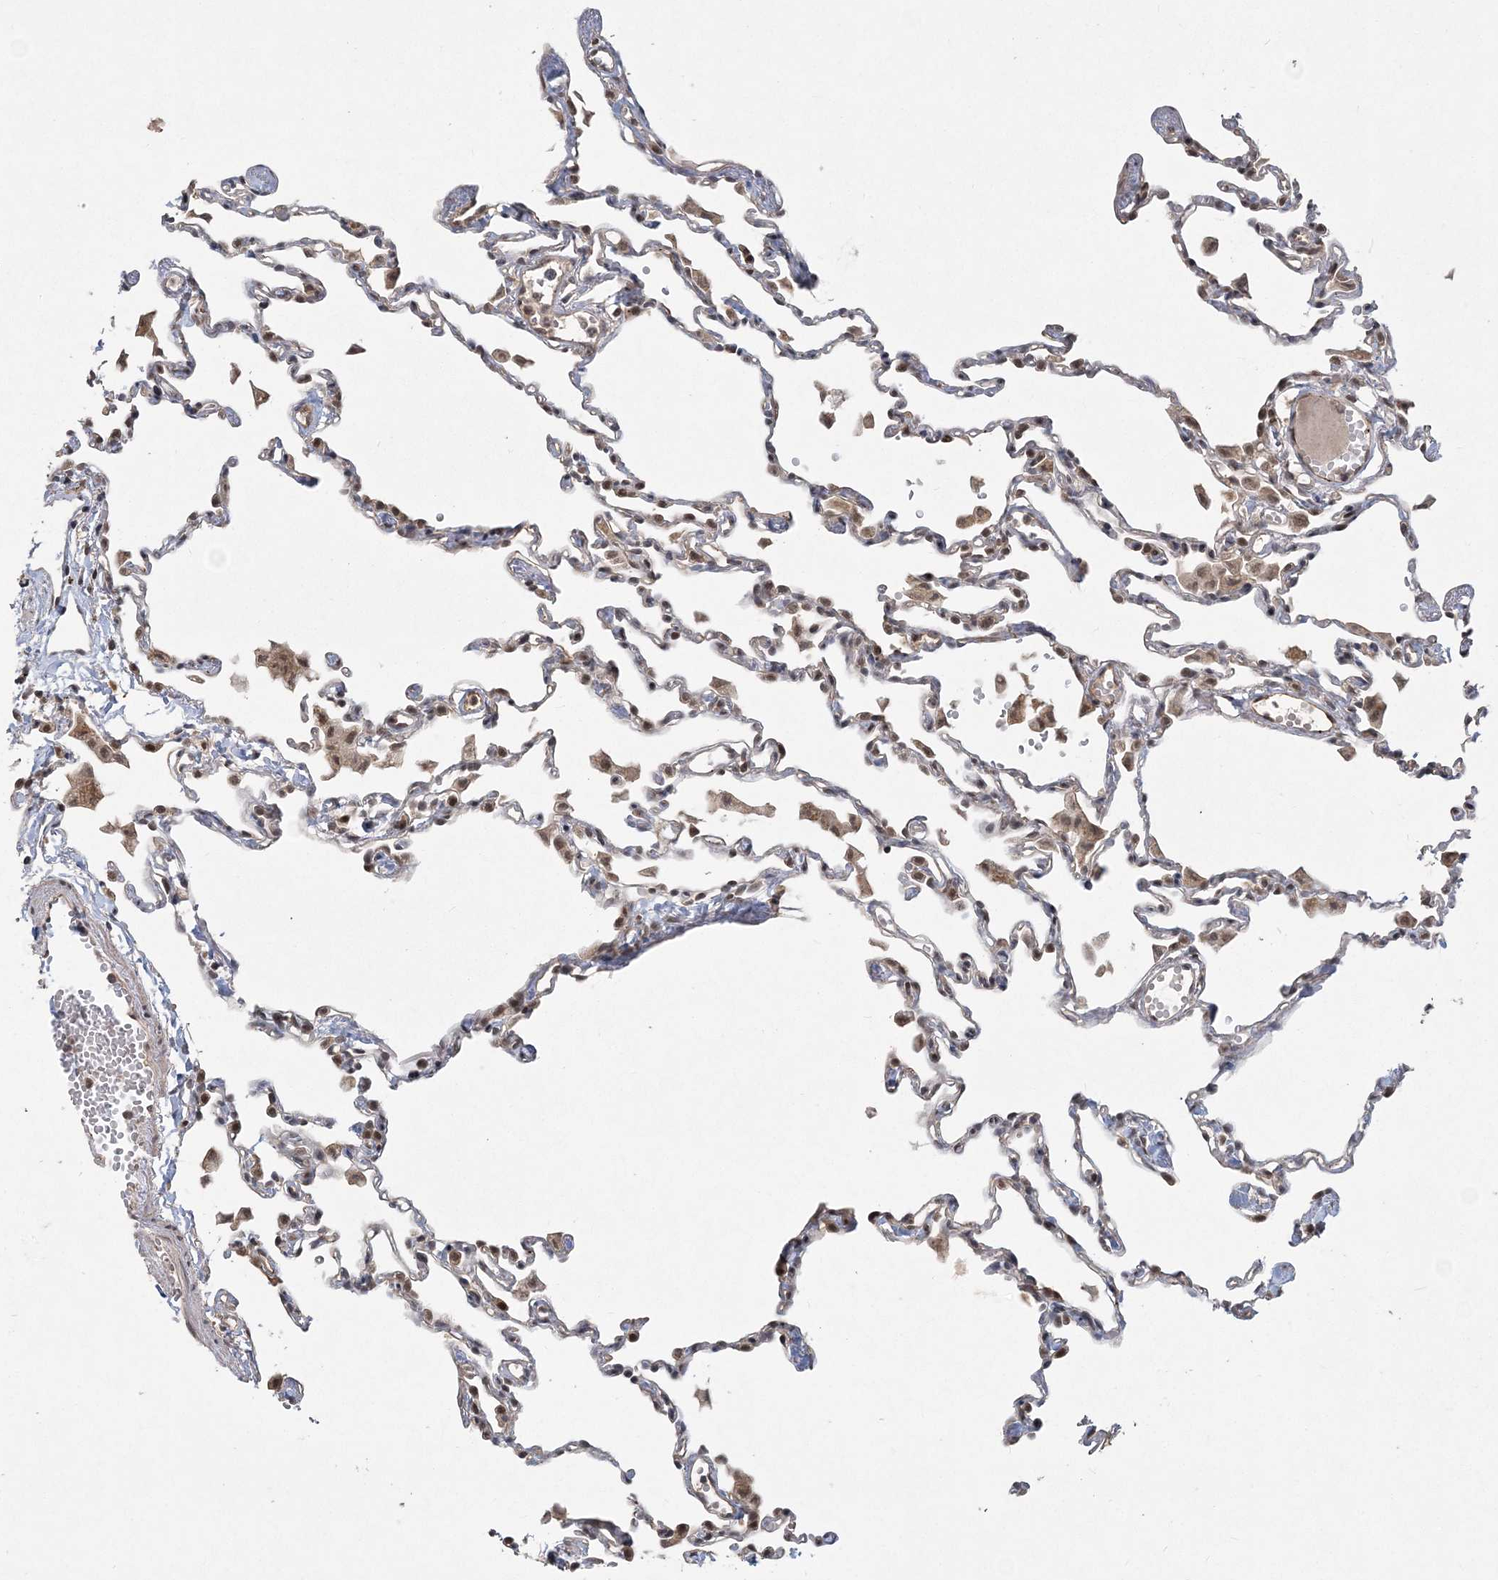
{"staining": {"intensity": "moderate", "quantity": ">75%", "location": "nuclear"}, "tissue": "lung", "cell_type": "Alveolar cells", "image_type": "normal", "snomed": [{"axis": "morphology", "description": "Normal tissue, NOS"}, {"axis": "topography", "description": "Lung"}], "caption": "This photomicrograph exhibits immunohistochemistry staining of benign lung, with medium moderate nuclear staining in approximately >75% of alveolar cells.", "gene": "COPS7B", "patient": {"sex": "female", "age": 49}}